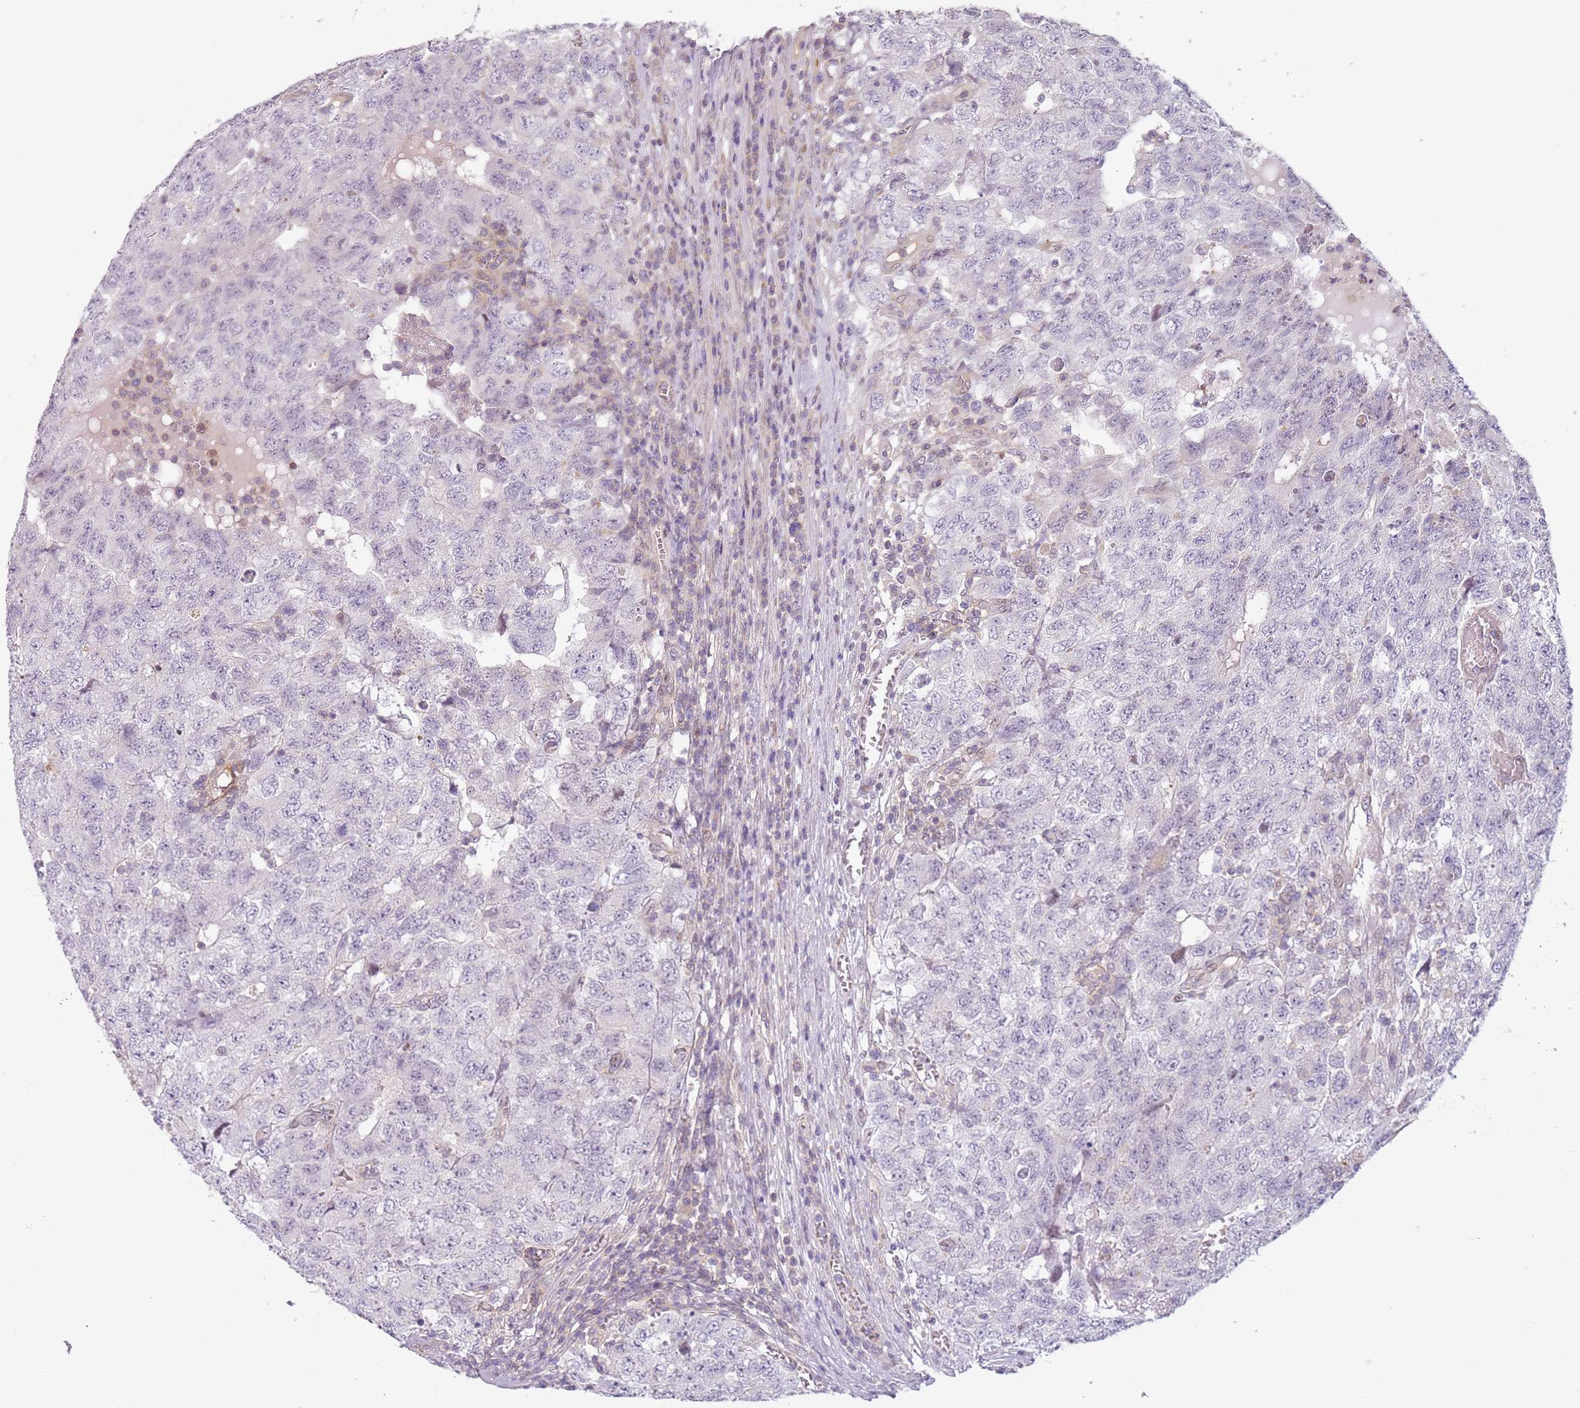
{"staining": {"intensity": "negative", "quantity": "none", "location": "none"}, "tissue": "testis cancer", "cell_type": "Tumor cells", "image_type": "cancer", "snomed": [{"axis": "morphology", "description": "Carcinoma, Embryonal, NOS"}, {"axis": "topography", "description": "Testis"}], "caption": "There is no significant positivity in tumor cells of testis cancer (embryonal carcinoma).", "gene": "DEFB116", "patient": {"sex": "male", "age": 34}}